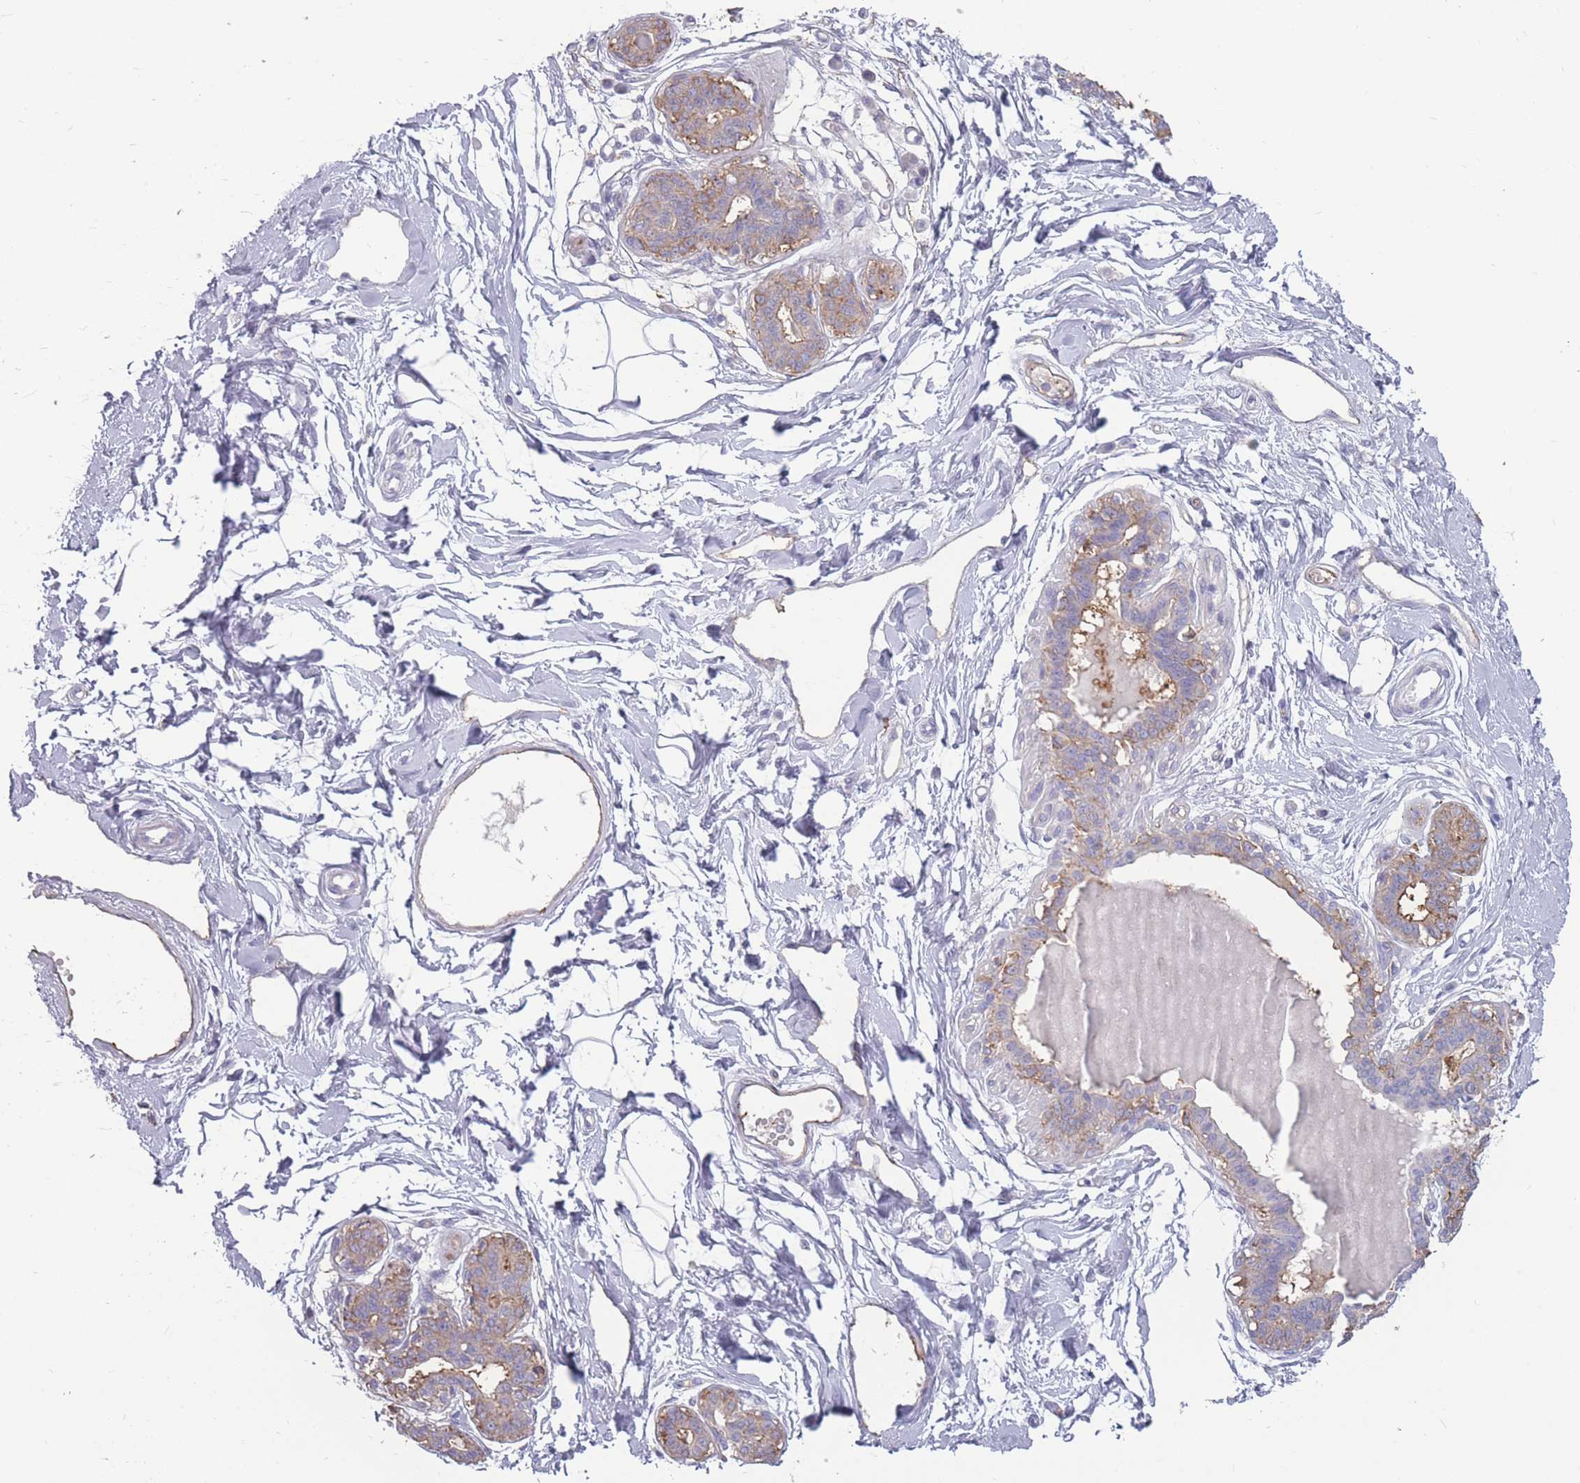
{"staining": {"intensity": "negative", "quantity": "none", "location": "none"}, "tissue": "breast", "cell_type": "Adipocytes", "image_type": "normal", "snomed": [{"axis": "morphology", "description": "Normal tissue, NOS"}, {"axis": "topography", "description": "Breast"}], "caption": "High magnification brightfield microscopy of unremarkable breast stained with DAB (brown) and counterstained with hematoxylin (blue): adipocytes show no significant positivity. (DAB IHC with hematoxylin counter stain).", "gene": "GNA11", "patient": {"sex": "female", "age": 45}}